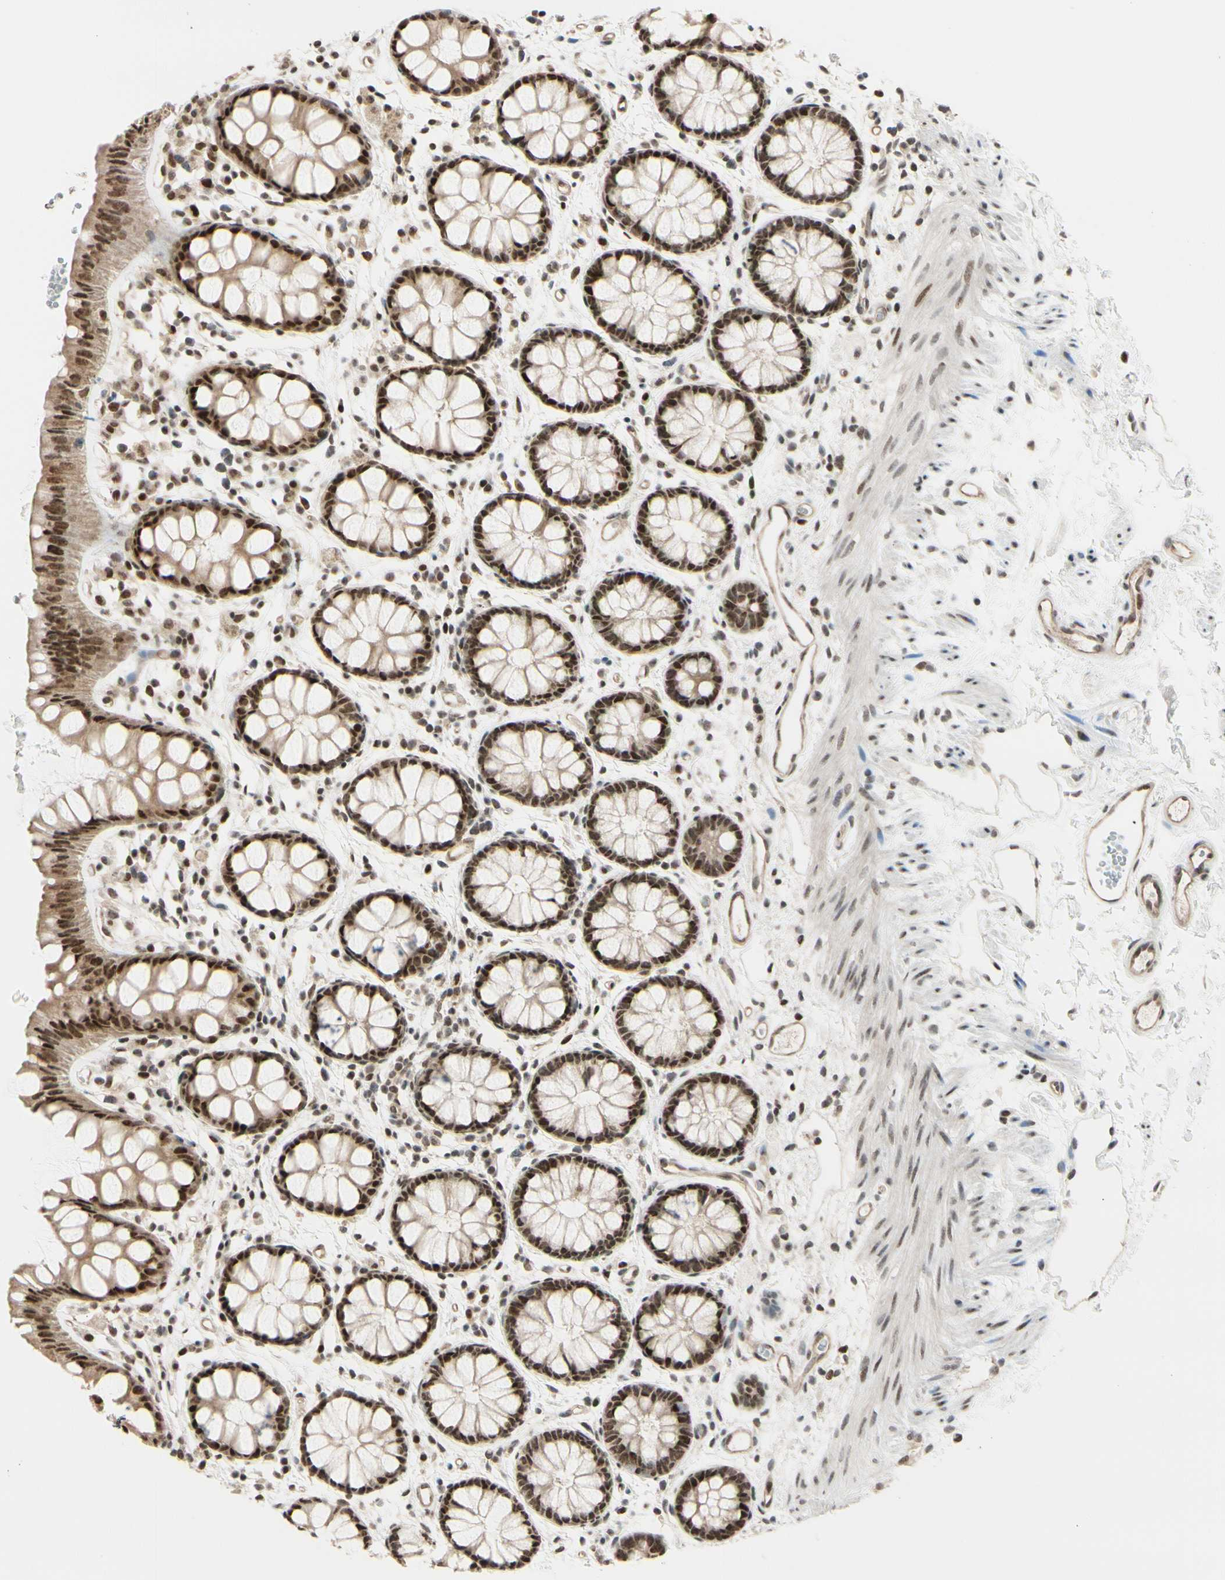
{"staining": {"intensity": "strong", "quantity": ">75%", "location": "cytoplasmic/membranous,nuclear"}, "tissue": "rectum", "cell_type": "Glandular cells", "image_type": "normal", "snomed": [{"axis": "morphology", "description": "Normal tissue, NOS"}, {"axis": "topography", "description": "Rectum"}], "caption": "Immunohistochemical staining of unremarkable rectum demonstrates strong cytoplasmic/membranous,nuclear protein positivity in about >75% of glandular cells.", "gene": "SUFU", "patient": {"sex": "female", "age": 66}}